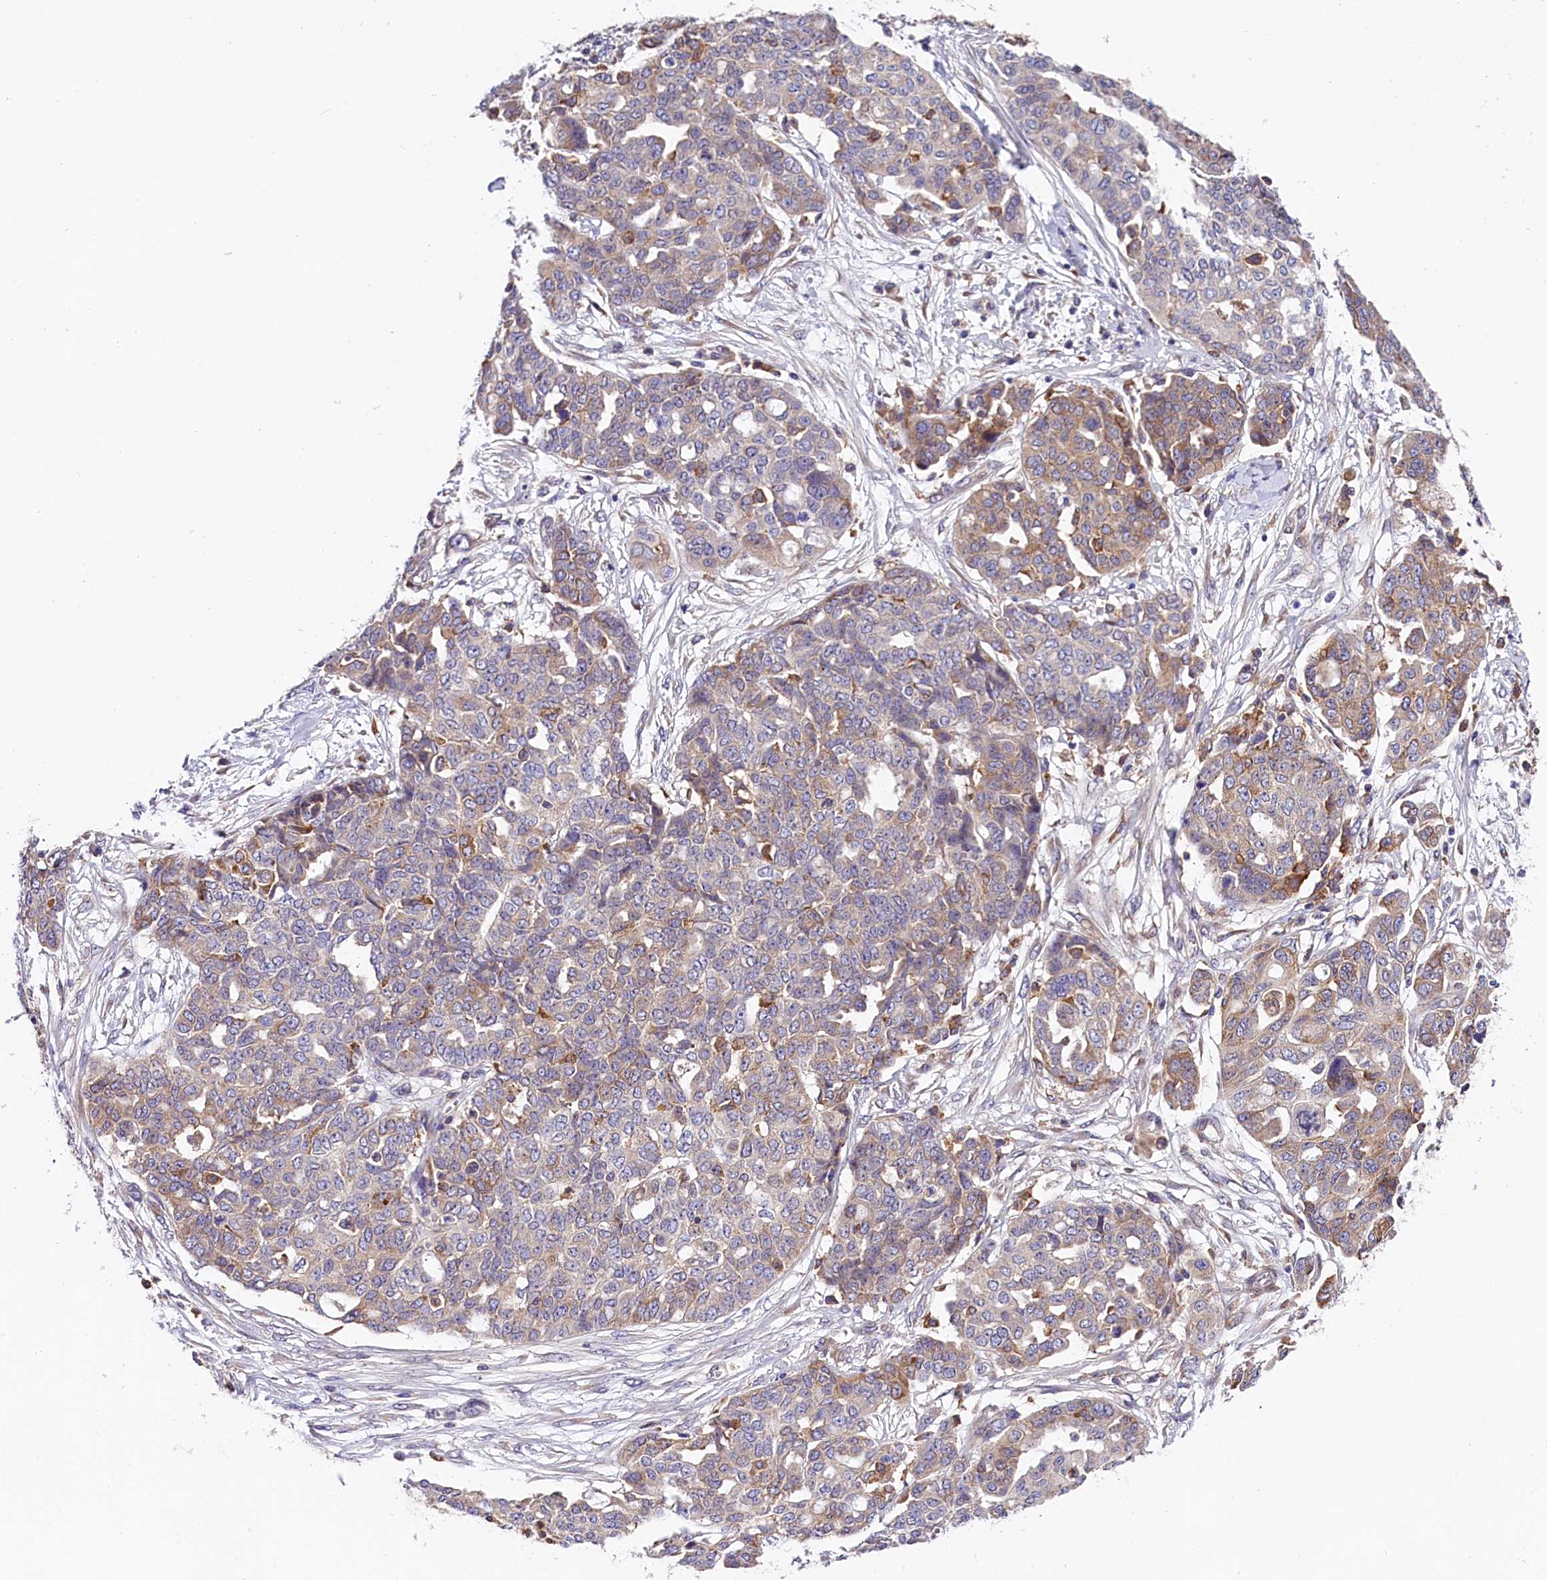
{"staining": {"intensity": "moderate", "quantity": "<25%", "location": "cytoplasmic/membranous"}, "tissue": "ovarian cancer", "cell_type": "Tumor cells", "image_type": "cancer", "snomed": [{"axis": "morphology", "description": "Cystadenocarcinoma, serous, NOS"}, {"axis": "topography", "description": "Soft tissue"}, {"axis": "topography", "description": "Ovary"}], "caption": "Immunohistochemistry (IHC) of ovarian cancer displays low levels of moderate cytoplasmic/membranous staining in approximately <25% of tumor cells.", "gene": "OAS3", "patient": {"sex": "female", "age": 57}}